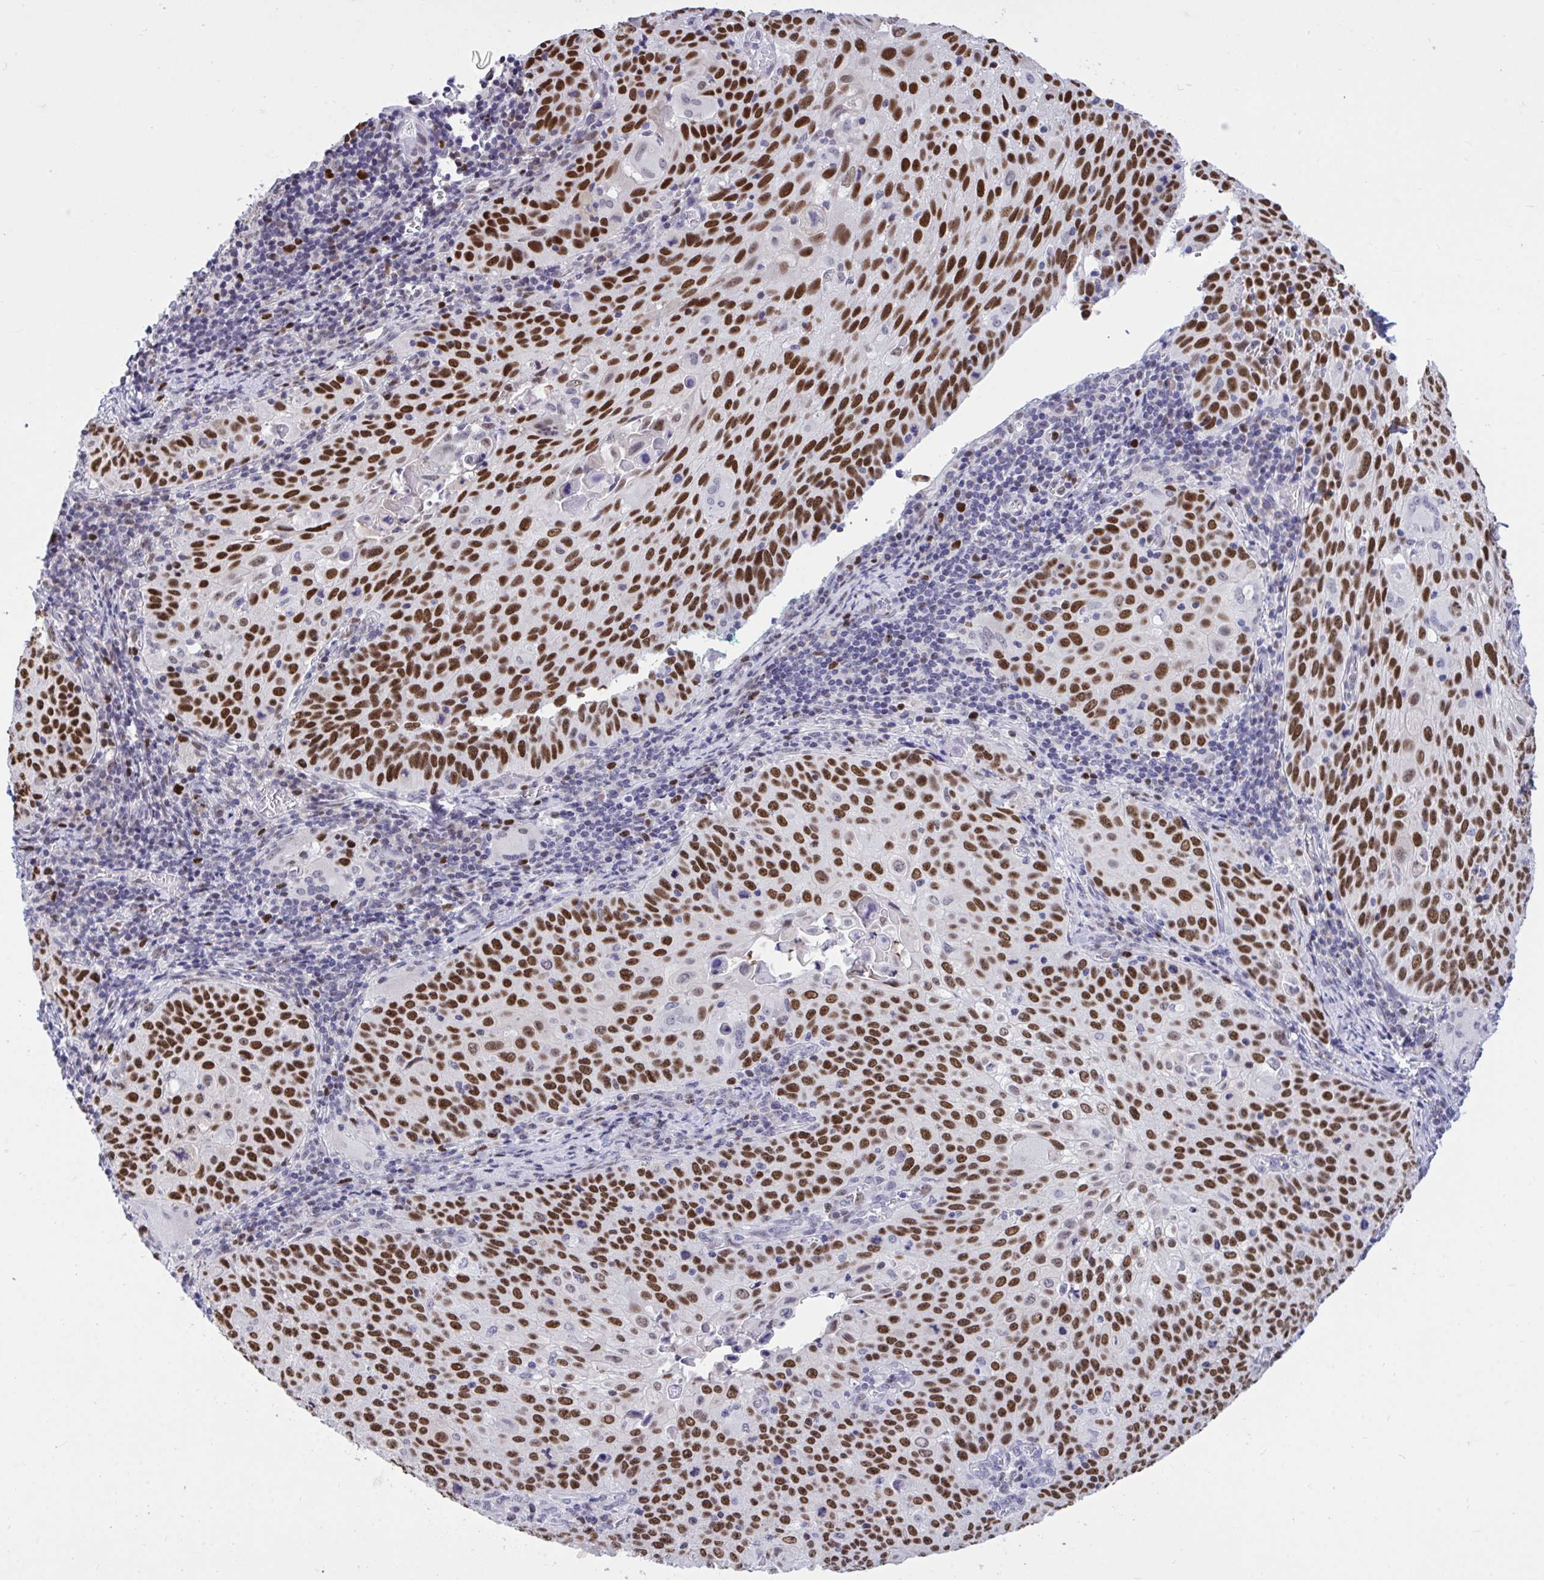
{"staining": {"intensity": "strong", "quantity": ">75%", "location": "nuclear"}, "tissue": "cervical cancer", "cell_type": "Tumor cells", "image_type": "cancer", "snomed": [{"axis": "morphology", "description": "Squamous cell carcinoma, NOS"}, {"axis": "topography", "description": "Cervix"}], "caption": "Immunohistochemistry (IHC) of human squamous cell carcinoma (cervical) displays high levels of strong nuclear staining in about >75% of tumor cells. (Stains: DAB in brown, nuclei in blue, Microscopy: brightfield microscopy at high magnification).", "gene": "C1QL2", "patient": {"sex": "female", "age": 65}}